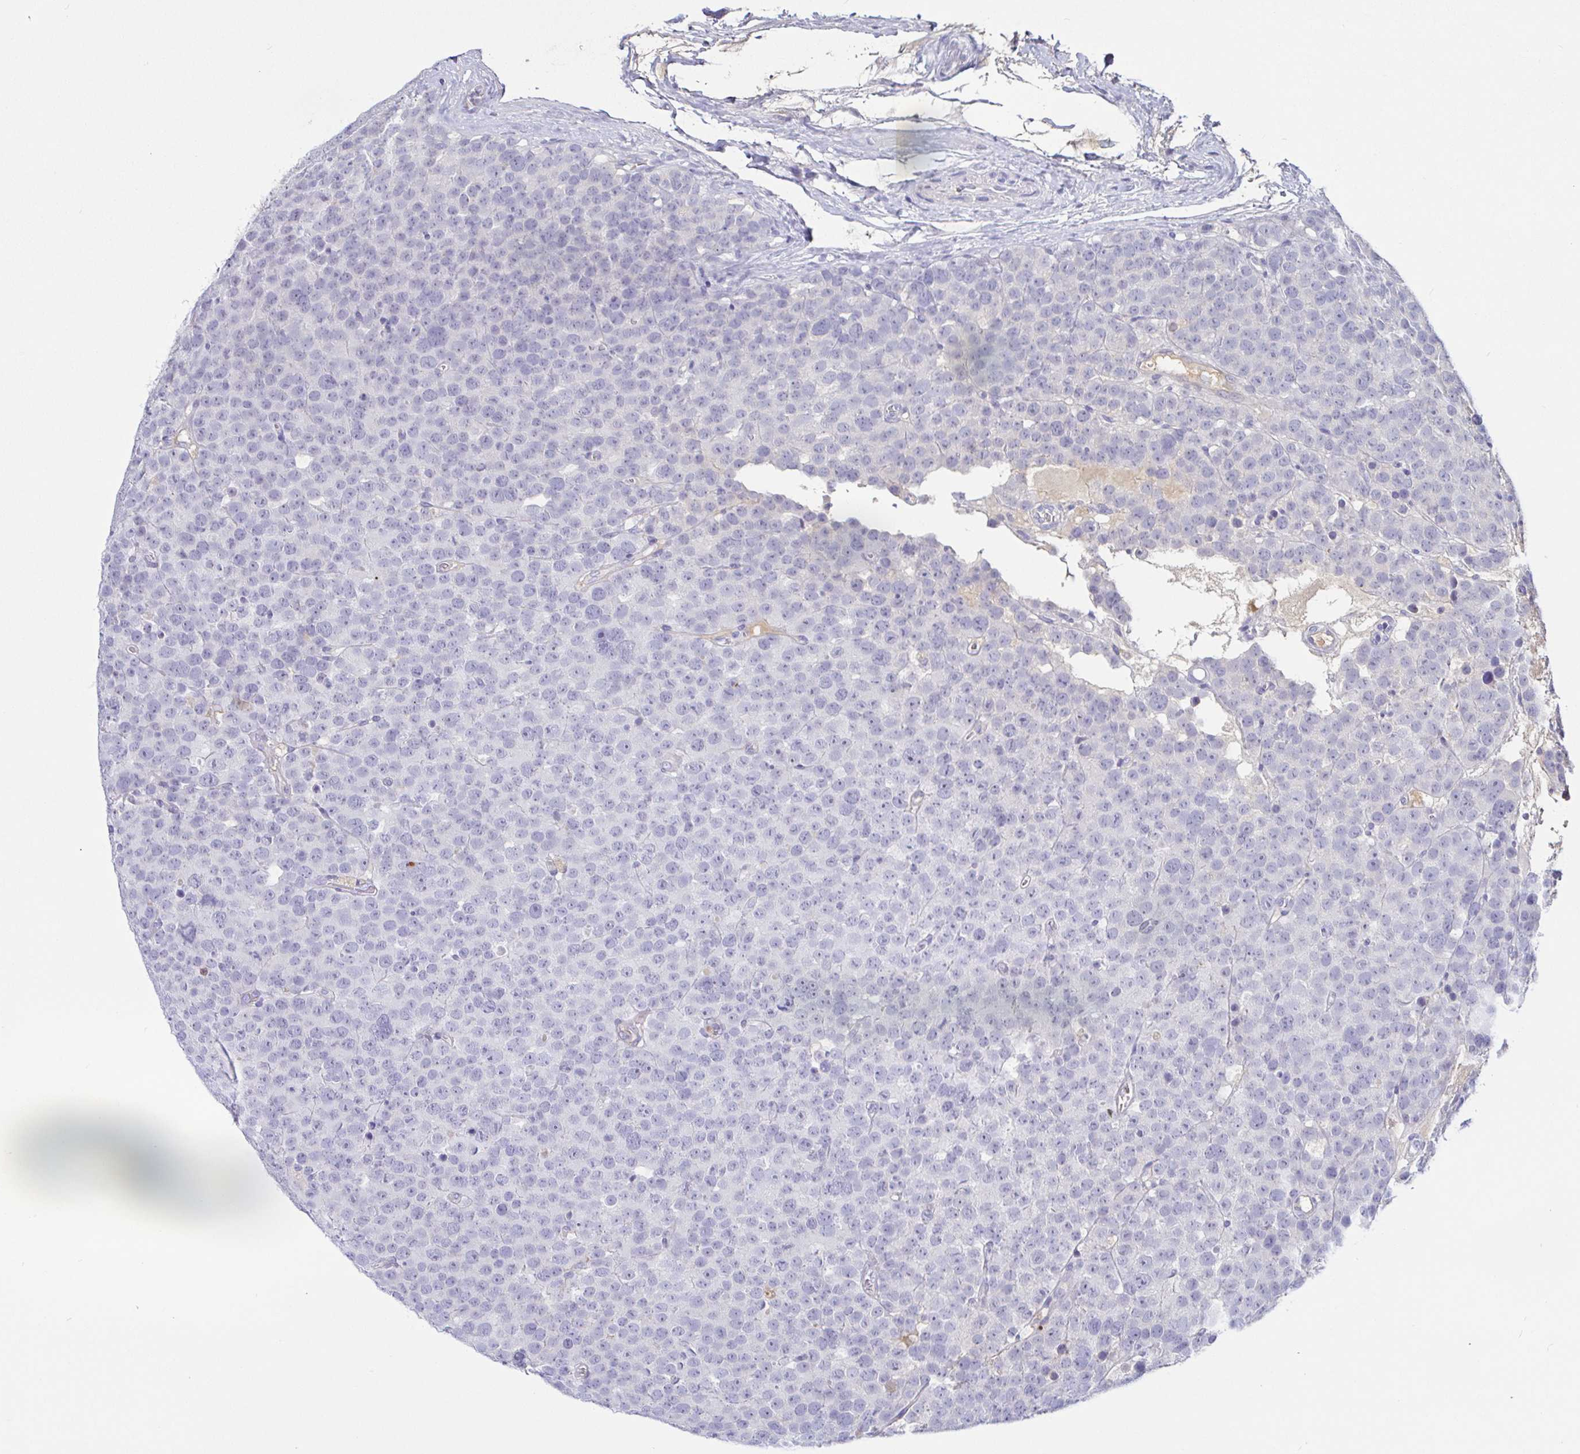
{"staining": {"intensity": "negative", "quantity": "none", "location": "none"}, "tissue": "testis cancer", "cell_type": "Tumor cells", "image_type": "cancer", "snomed": [{"axis": "morphology", "description": "Seminoma, NOS"}, {"axis": "topography", "description": "Testis"}], "caption": "Tumor cells are negative for brown protein staining in seminoma (testis).", "gene": "SAA4", "patient": {"sex": "male", "age": 71}}